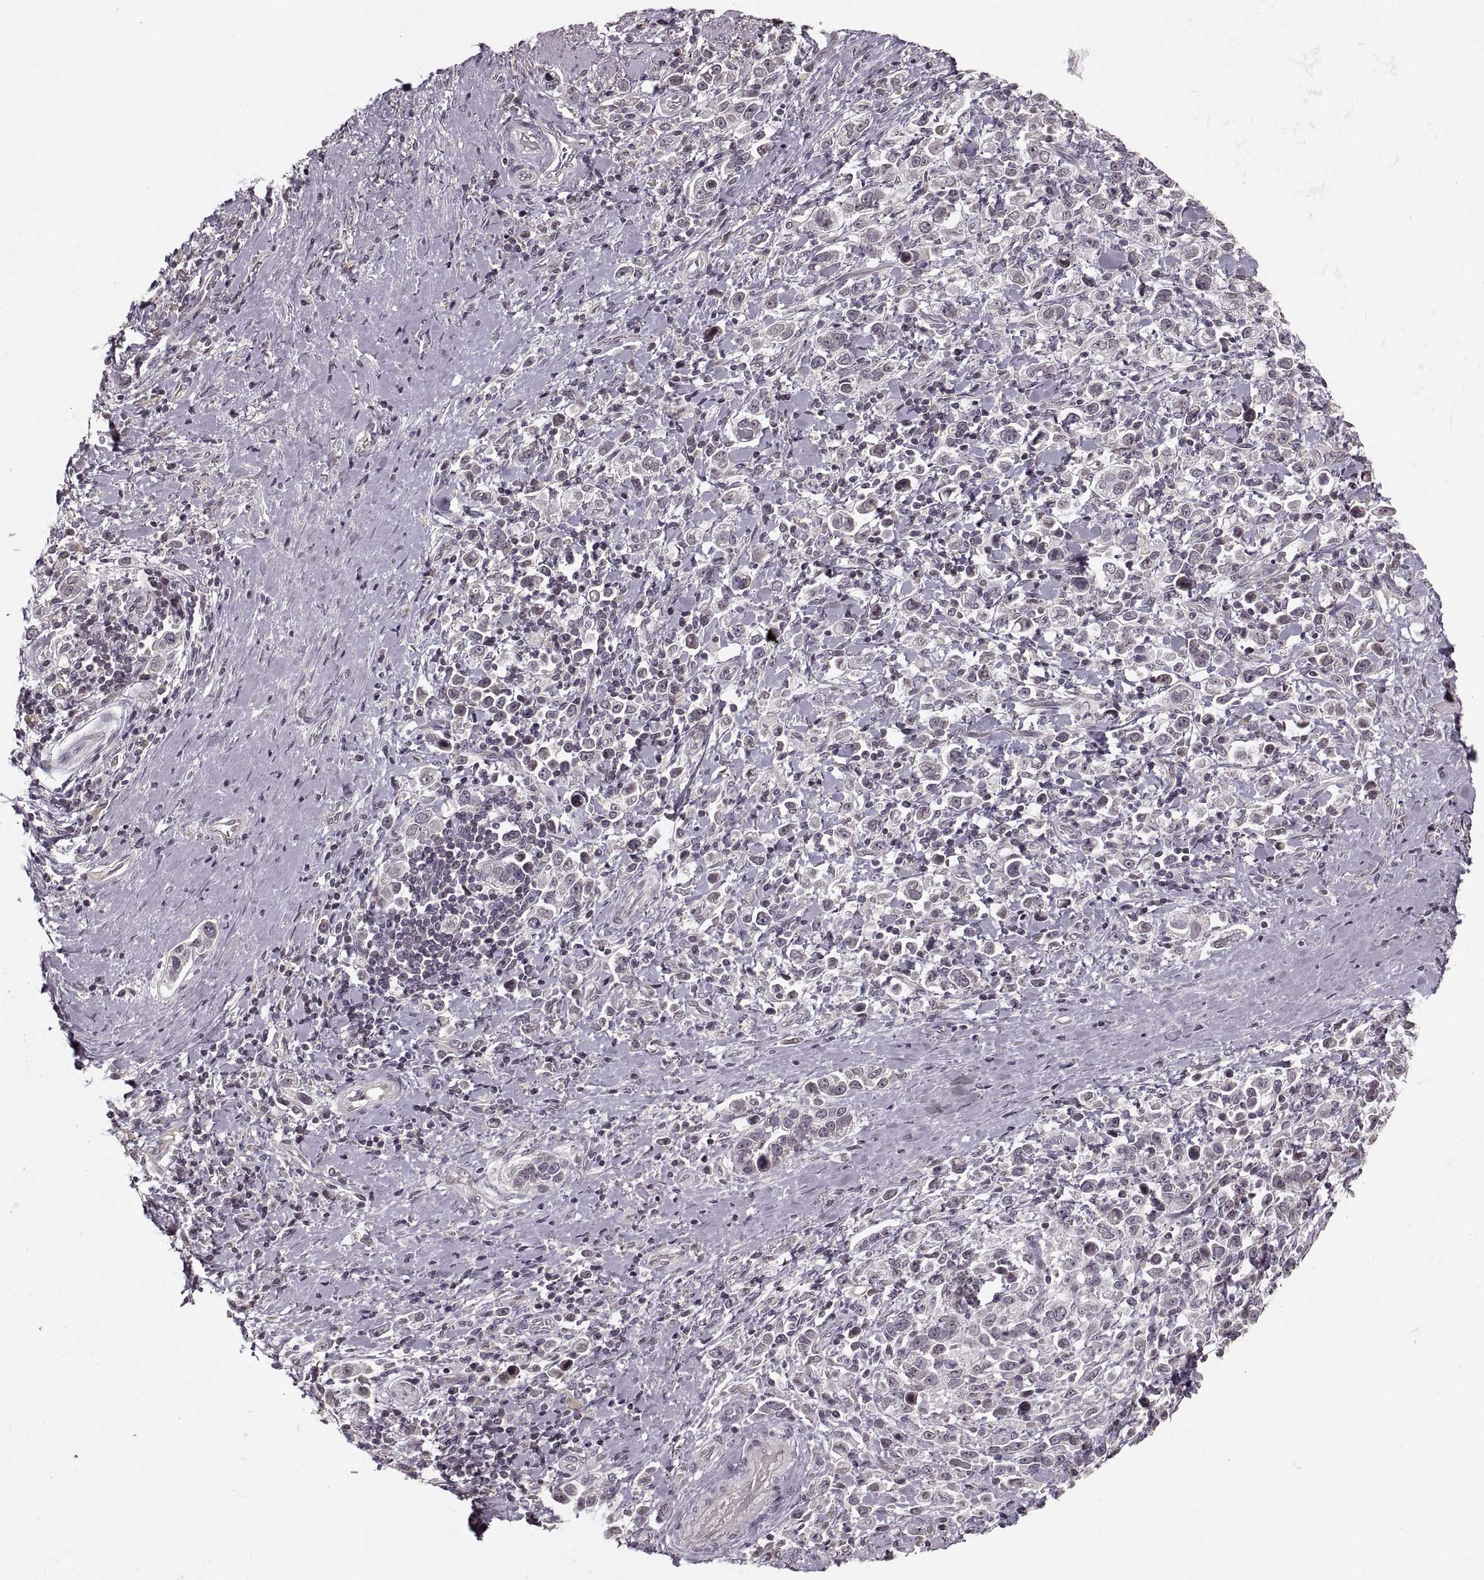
{"staining": {"intensity": "negative", "quantity": "none", "location": "none"}, "tissue": "stomach cancer", "cell_type": "Tumor cells", "image_type": "cancer", "snomed": [{"axis": "morphology", "description": "Adenocarcinoma, NOS"}, {"axis": "topography", "description": "Stomach"}], "caption": "Micrograph shows no significant protein positivity in tumor cells of stomach cancer.", "gene": "ASIC3", "patient": {"sex": "male", "age": 93}}